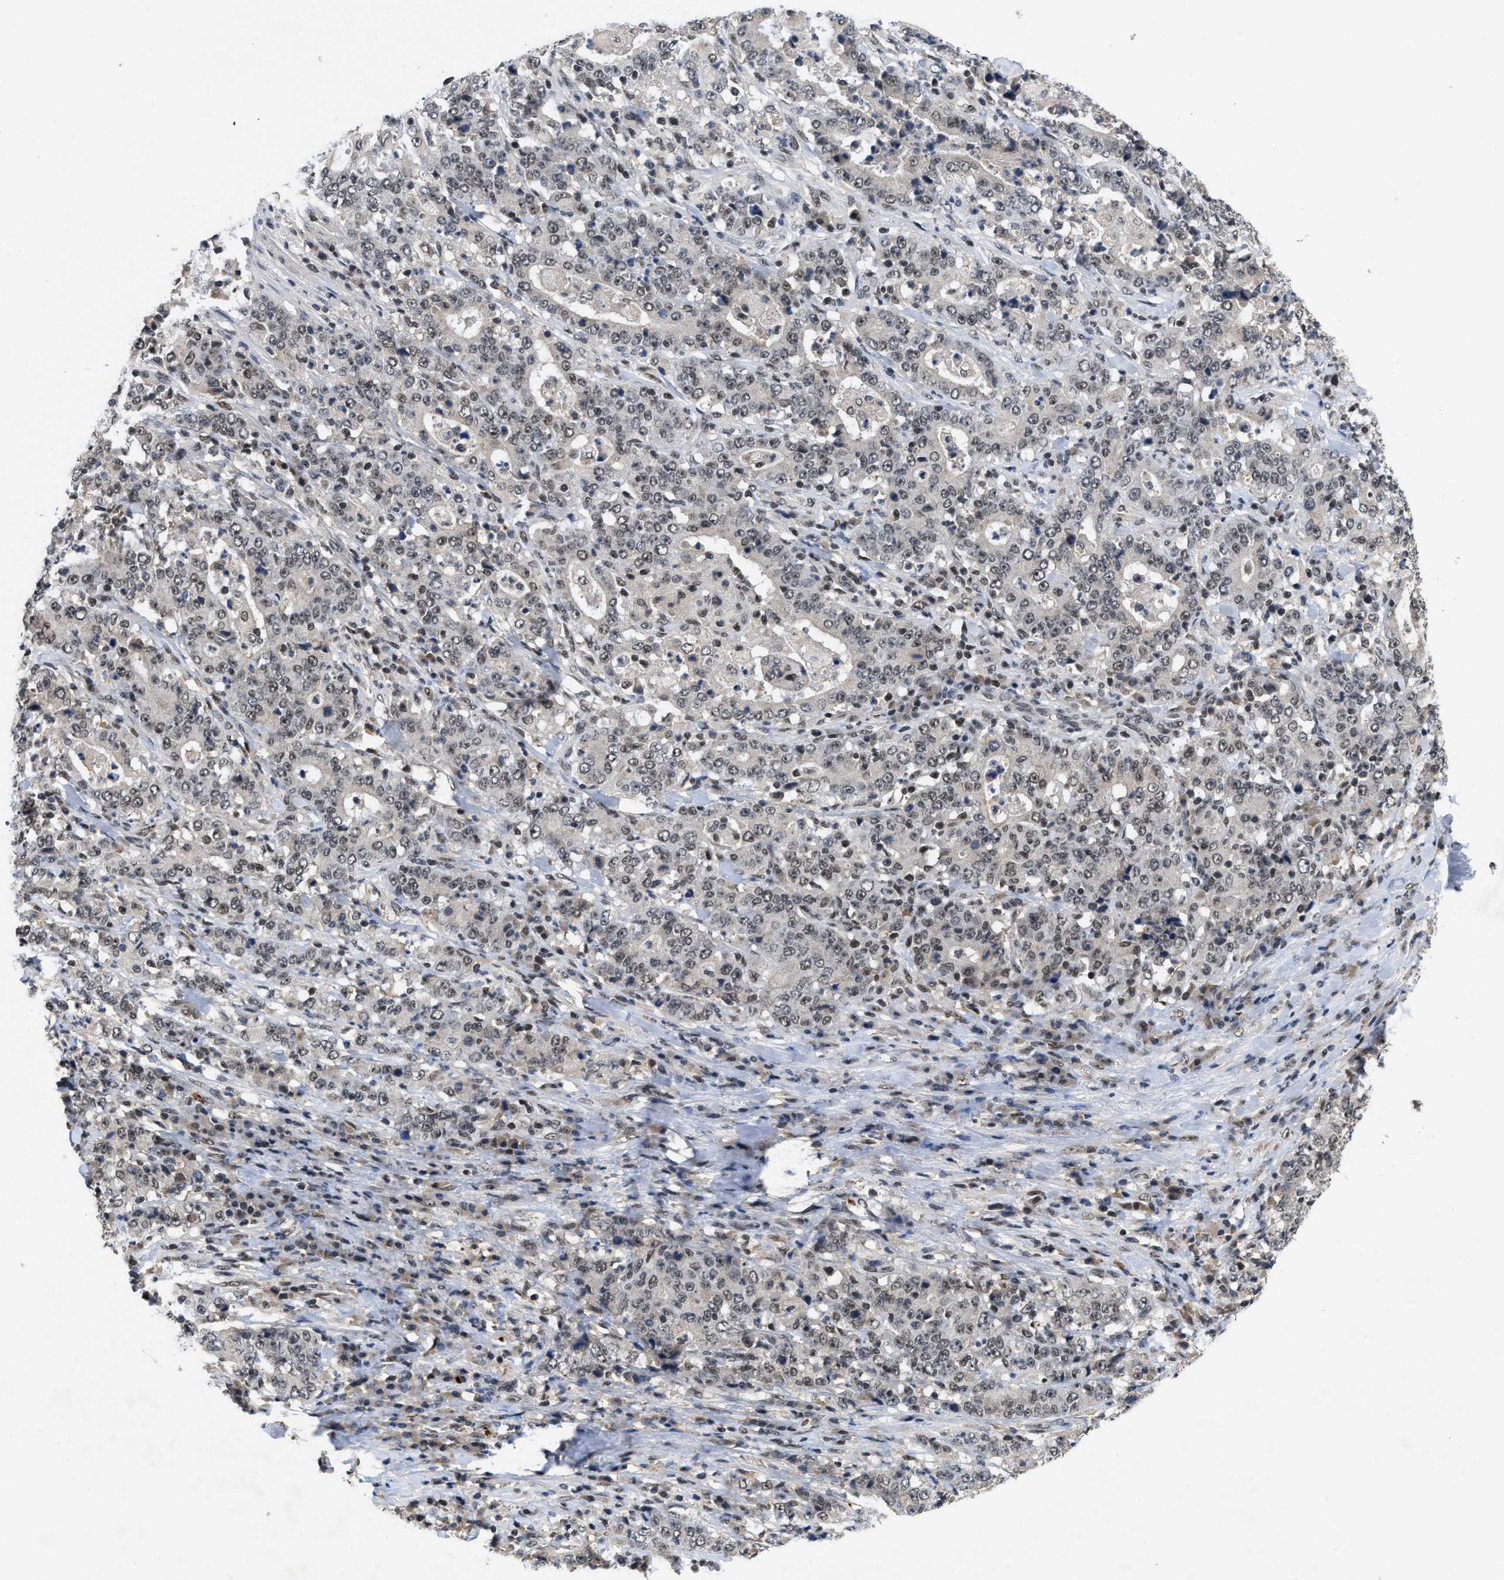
{"staining": {"intensity": "weak", "quantity": "25%-75%", "location": "nuclear"}, "tissue": "stomach cancer", "cell_type": "Tumor cells", "image_type": "cancer", "snomed": [{"axis": "morphology", "description": "Normal tissue, NOS"}, {"axis": "morphology", "description": "Adenocarcinoma, NOS"}, {"axis": "topography", "description": "Stomach, upper"}, {"axis": "topography", "description": "Stomach"}], "caption": "Adenocarcinoma (stomach) tissue demonstrates weak nuclear expression in about 25%-75% of tumor cells, visualized by immunohistochemistry.", "gene": "ZNF346", "patient": {"sex": "male", "age": 59}}